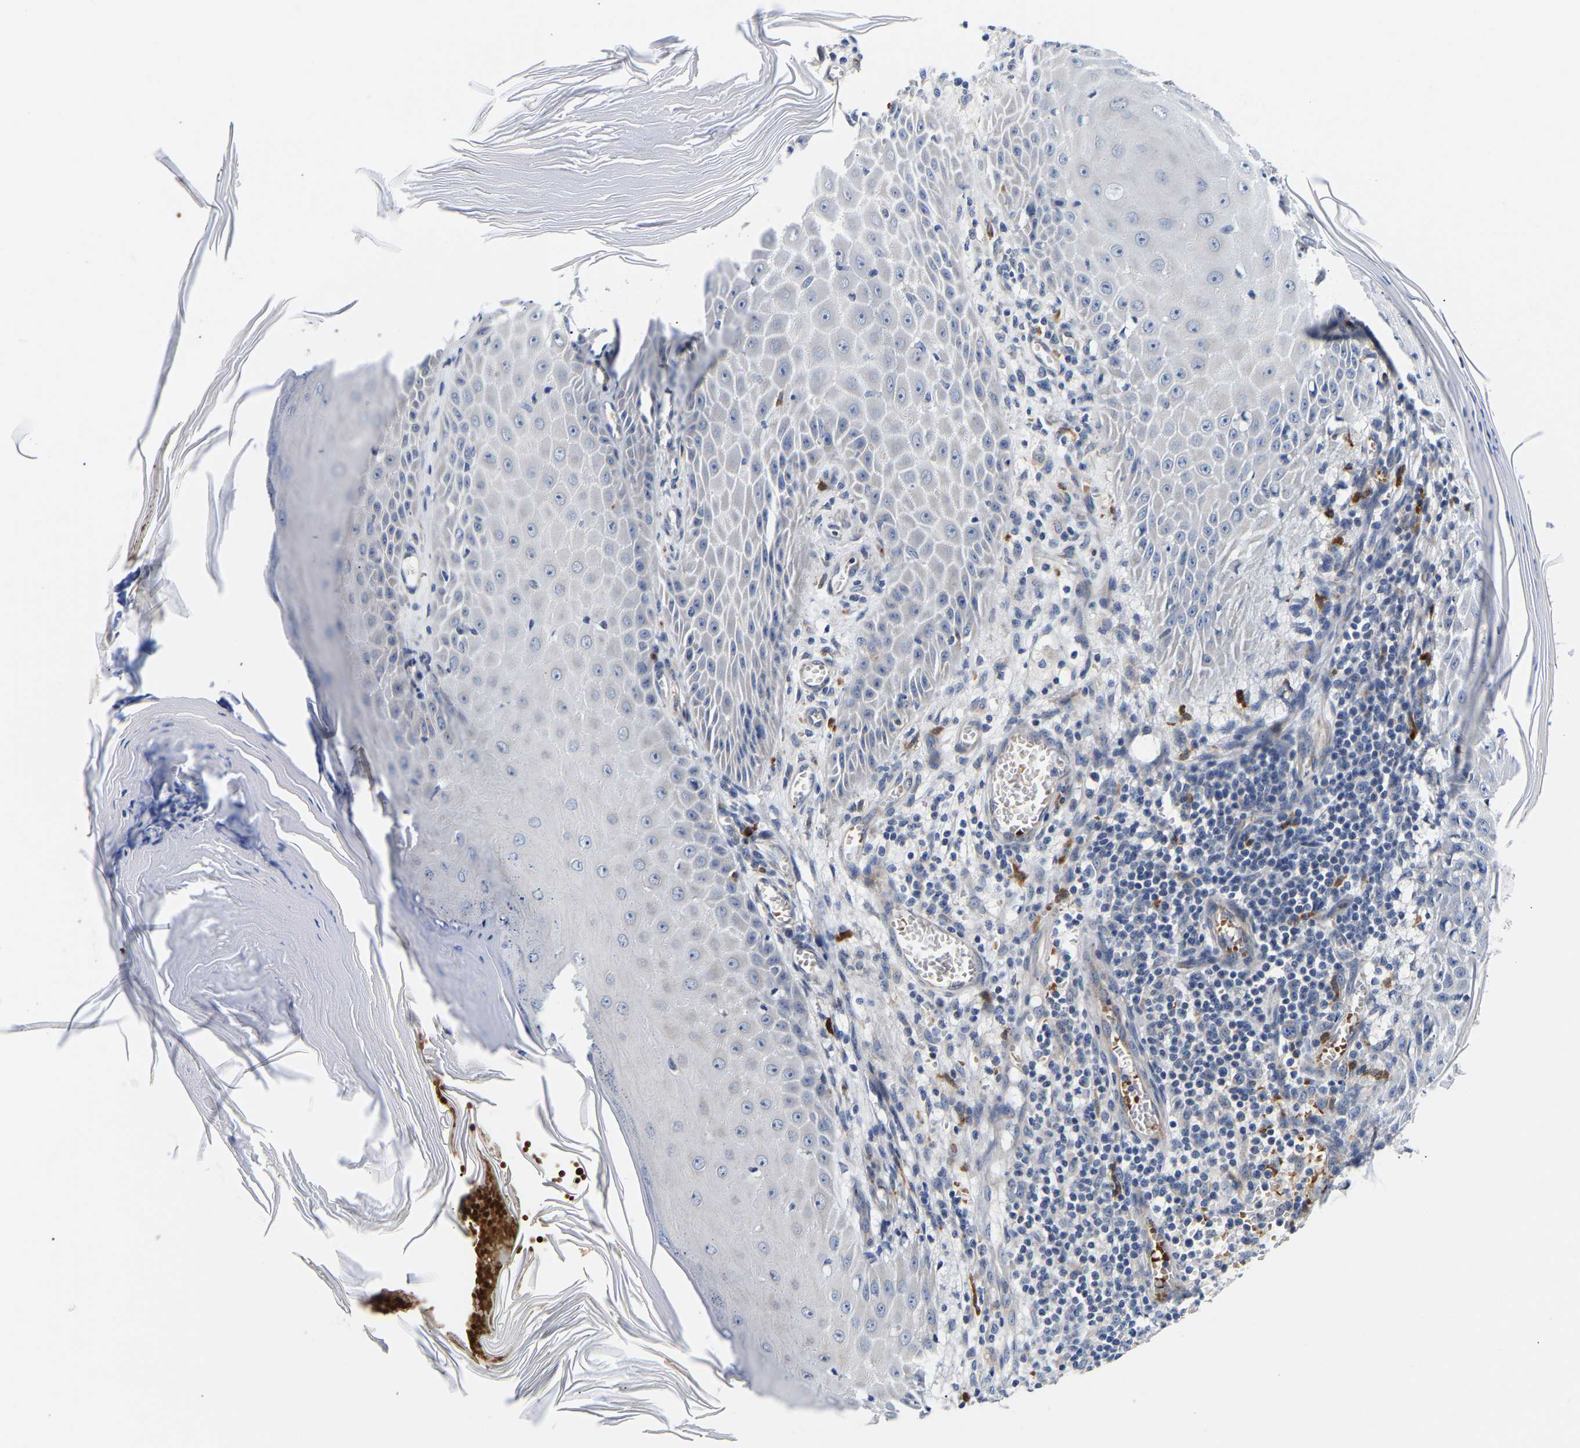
{"staining": {"intensity": "negative", "quantity": "none", "location": "none"}, "tissue": "skin cancer", "cell_type": "Tumor cells", "image_type": "cancer", "snomed": [{"axis": "morphology", "description": "Squamous cell carcinoma, NOS"}, {"axis": "topography", "description": "Skin"}], "caption": "High magnification brightfield microscopy of skin cancer (squamous cell carcinoma) stained with DAB (brown) and counterstained with hematoxylin (blue): tumor cells show no significant expression.", "gene": "RINT1", "patient": {"sex": "female", "age": 73}}